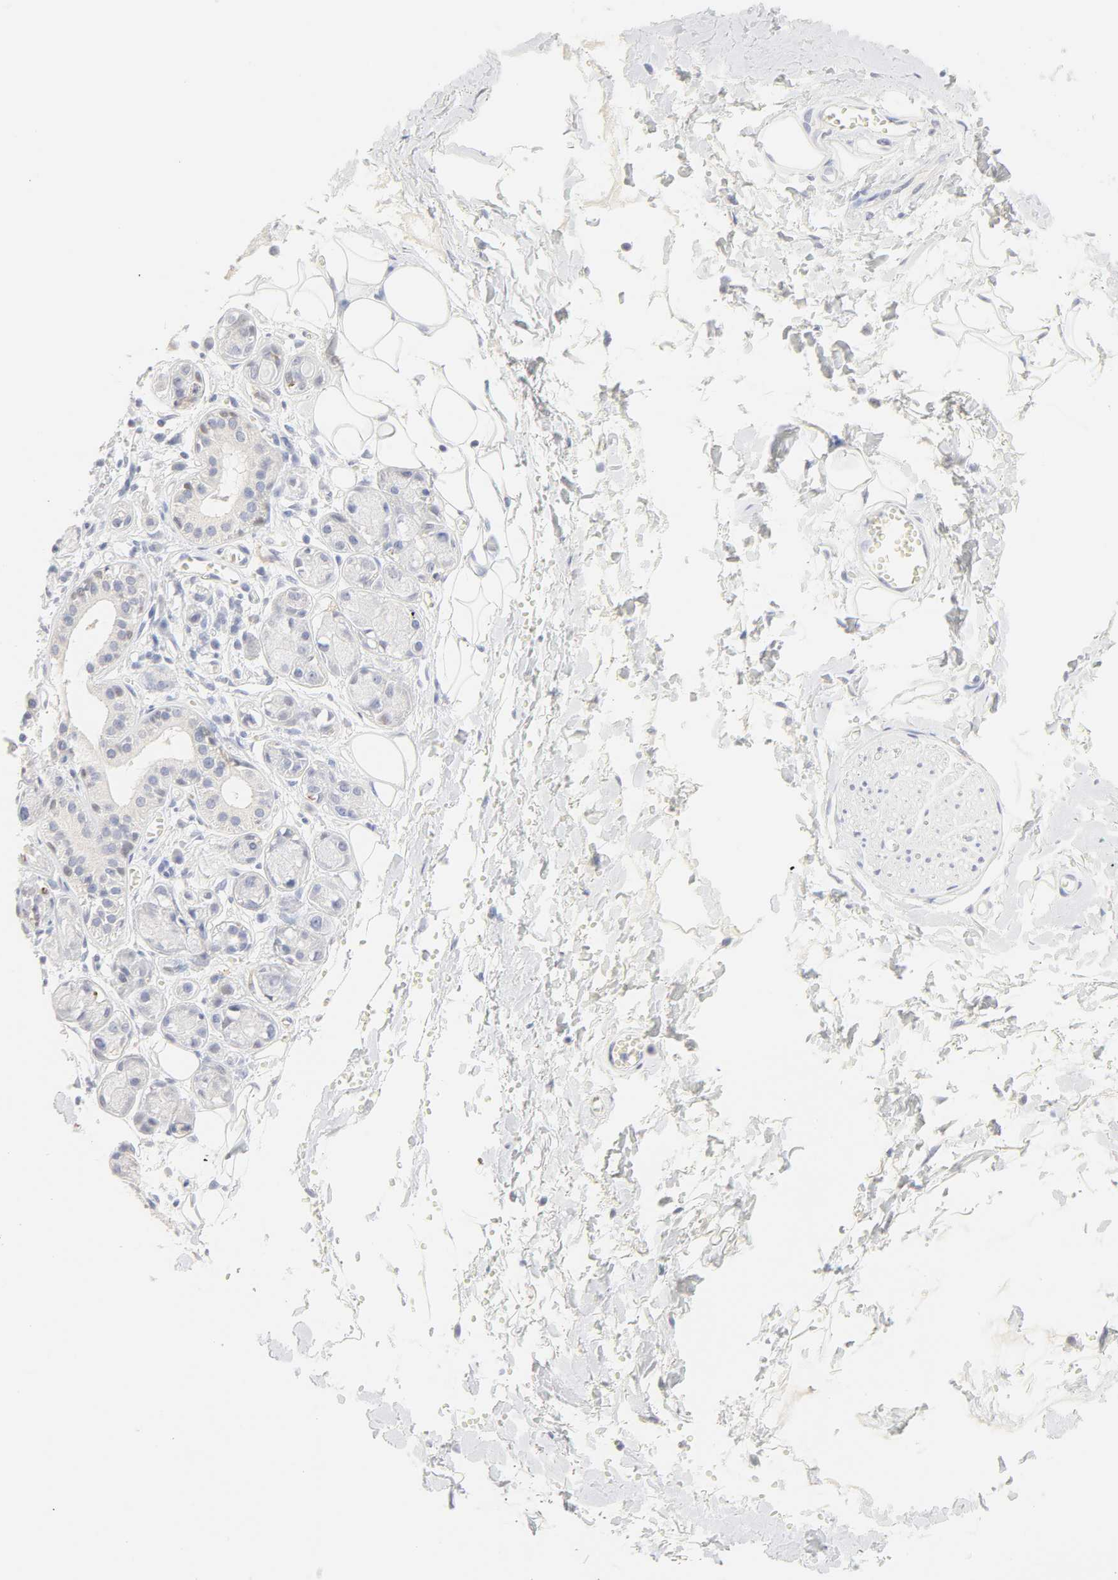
{"staining": {"intensity": "negative", "quantity": "none", "location": "none"}, "tissue": "adipose tissue", "cell_type": "Adipocytes", "image_type": "normal", "snomed": [{"axis": "morphology", "description": "Normal tissue, NOS"}, {"axis": "morphology", "description": "Inflammation, NOS"}, {"axis": "topography", "description": "Salivary gland"}, {"axis": "topography", "description": "Peripheral nerve tissue"}], "caption": "Protein analysis of benign adipose tissue reveals no significant staining in adipocytes. The staining is performed using DAB brown chromogen with nuclei counter-stained in using hematoxylin.", "gene": "FCGBP", "patient": {"sex": "female", "age": 75}}